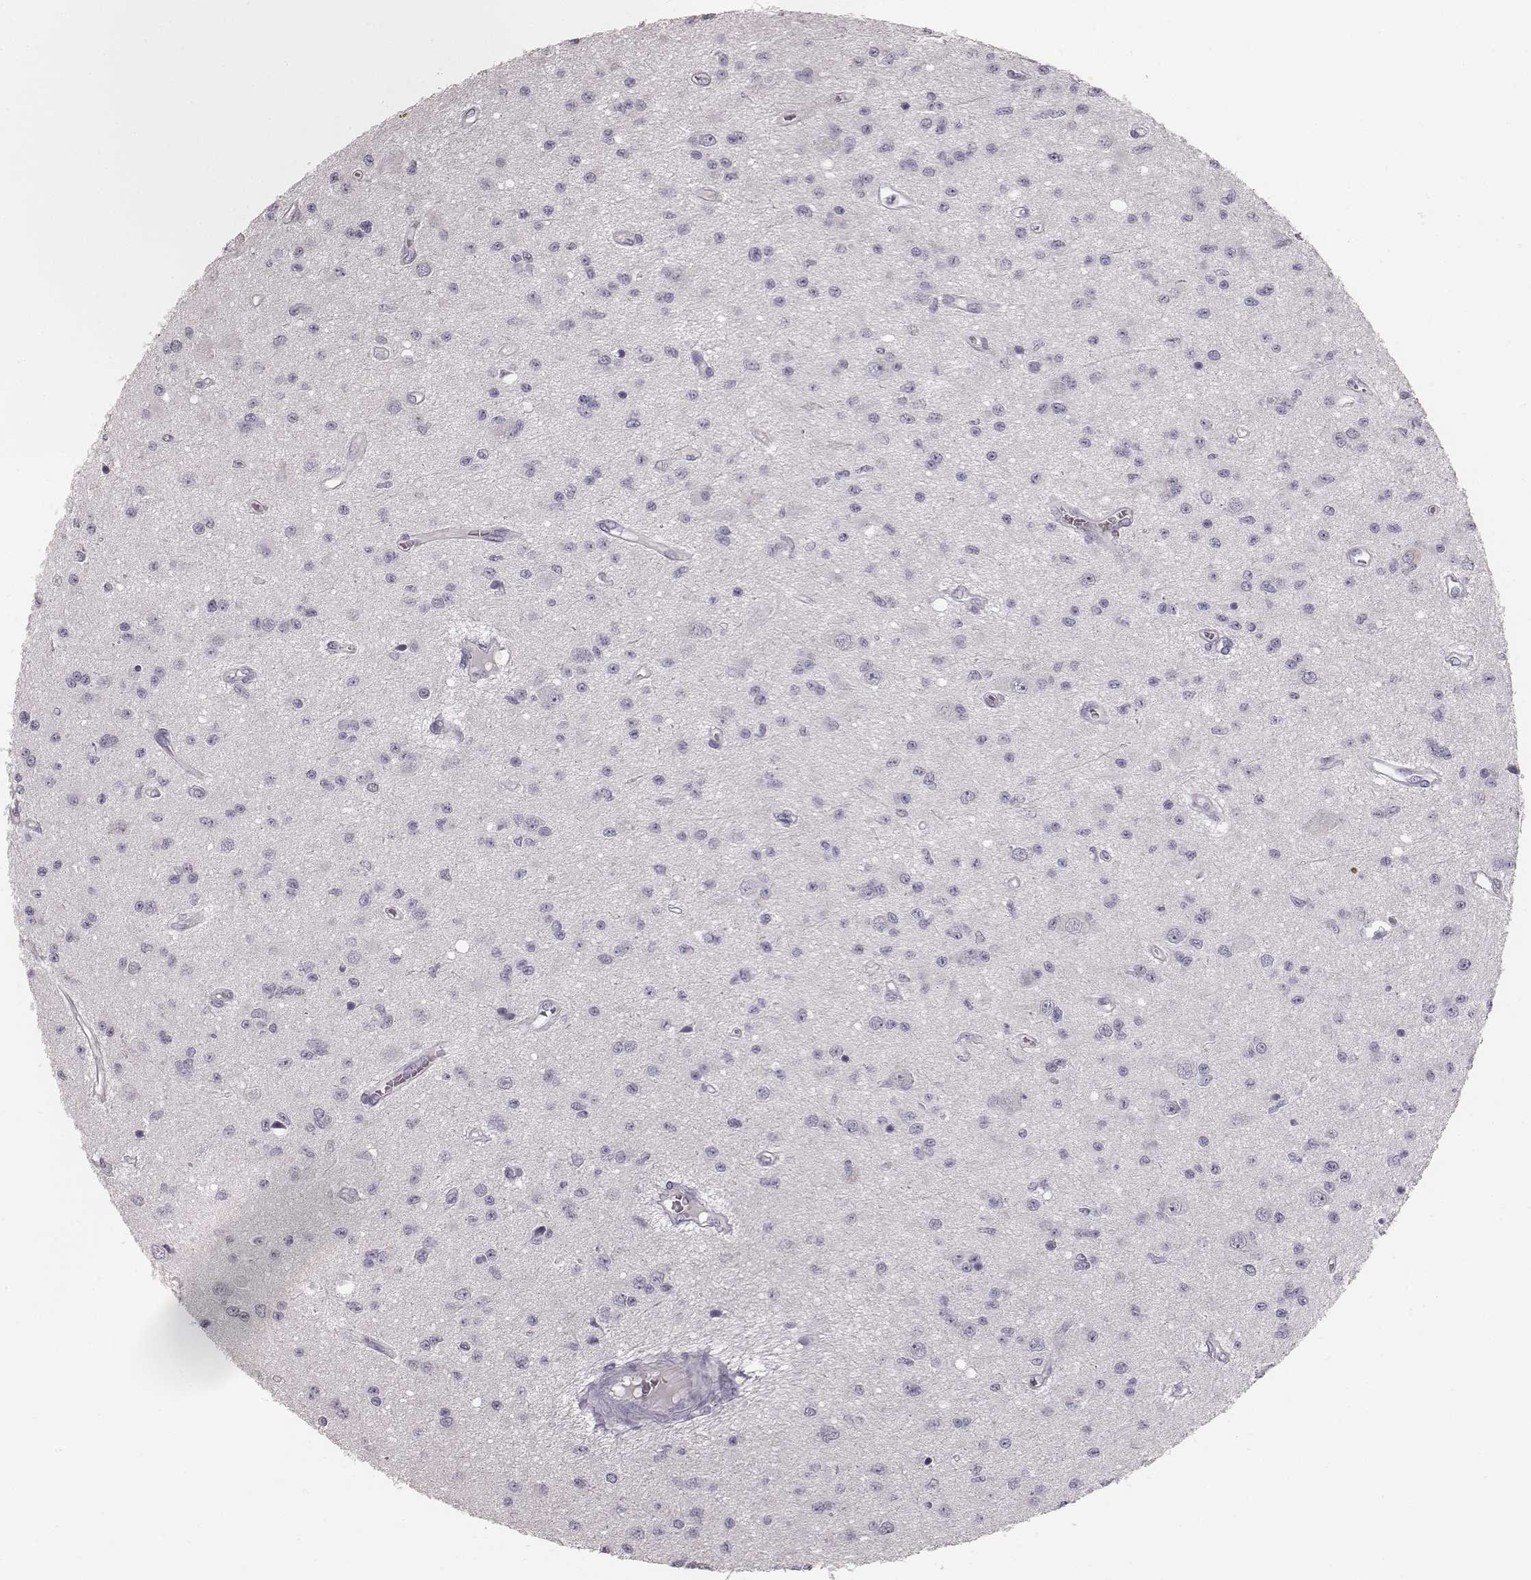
{"staining": {"intensity": "negative", "quantity": "none", "location": "none"}, "tissue": "glioma", "cell_type": "Tumor cells", "image_type": "cancer", "snomed": [{"axis": "morphology", "description": "Glioma, malignant, Low grade"}, {"axis": "topography", "description": "Brain"}], "caption": "A high-resolution histopathology image shows IHC staining of glioma, which exhibits no significant staining in tumor cells.", "gene": "MYH6", "patient": {"sex": "female", "age": 45}}